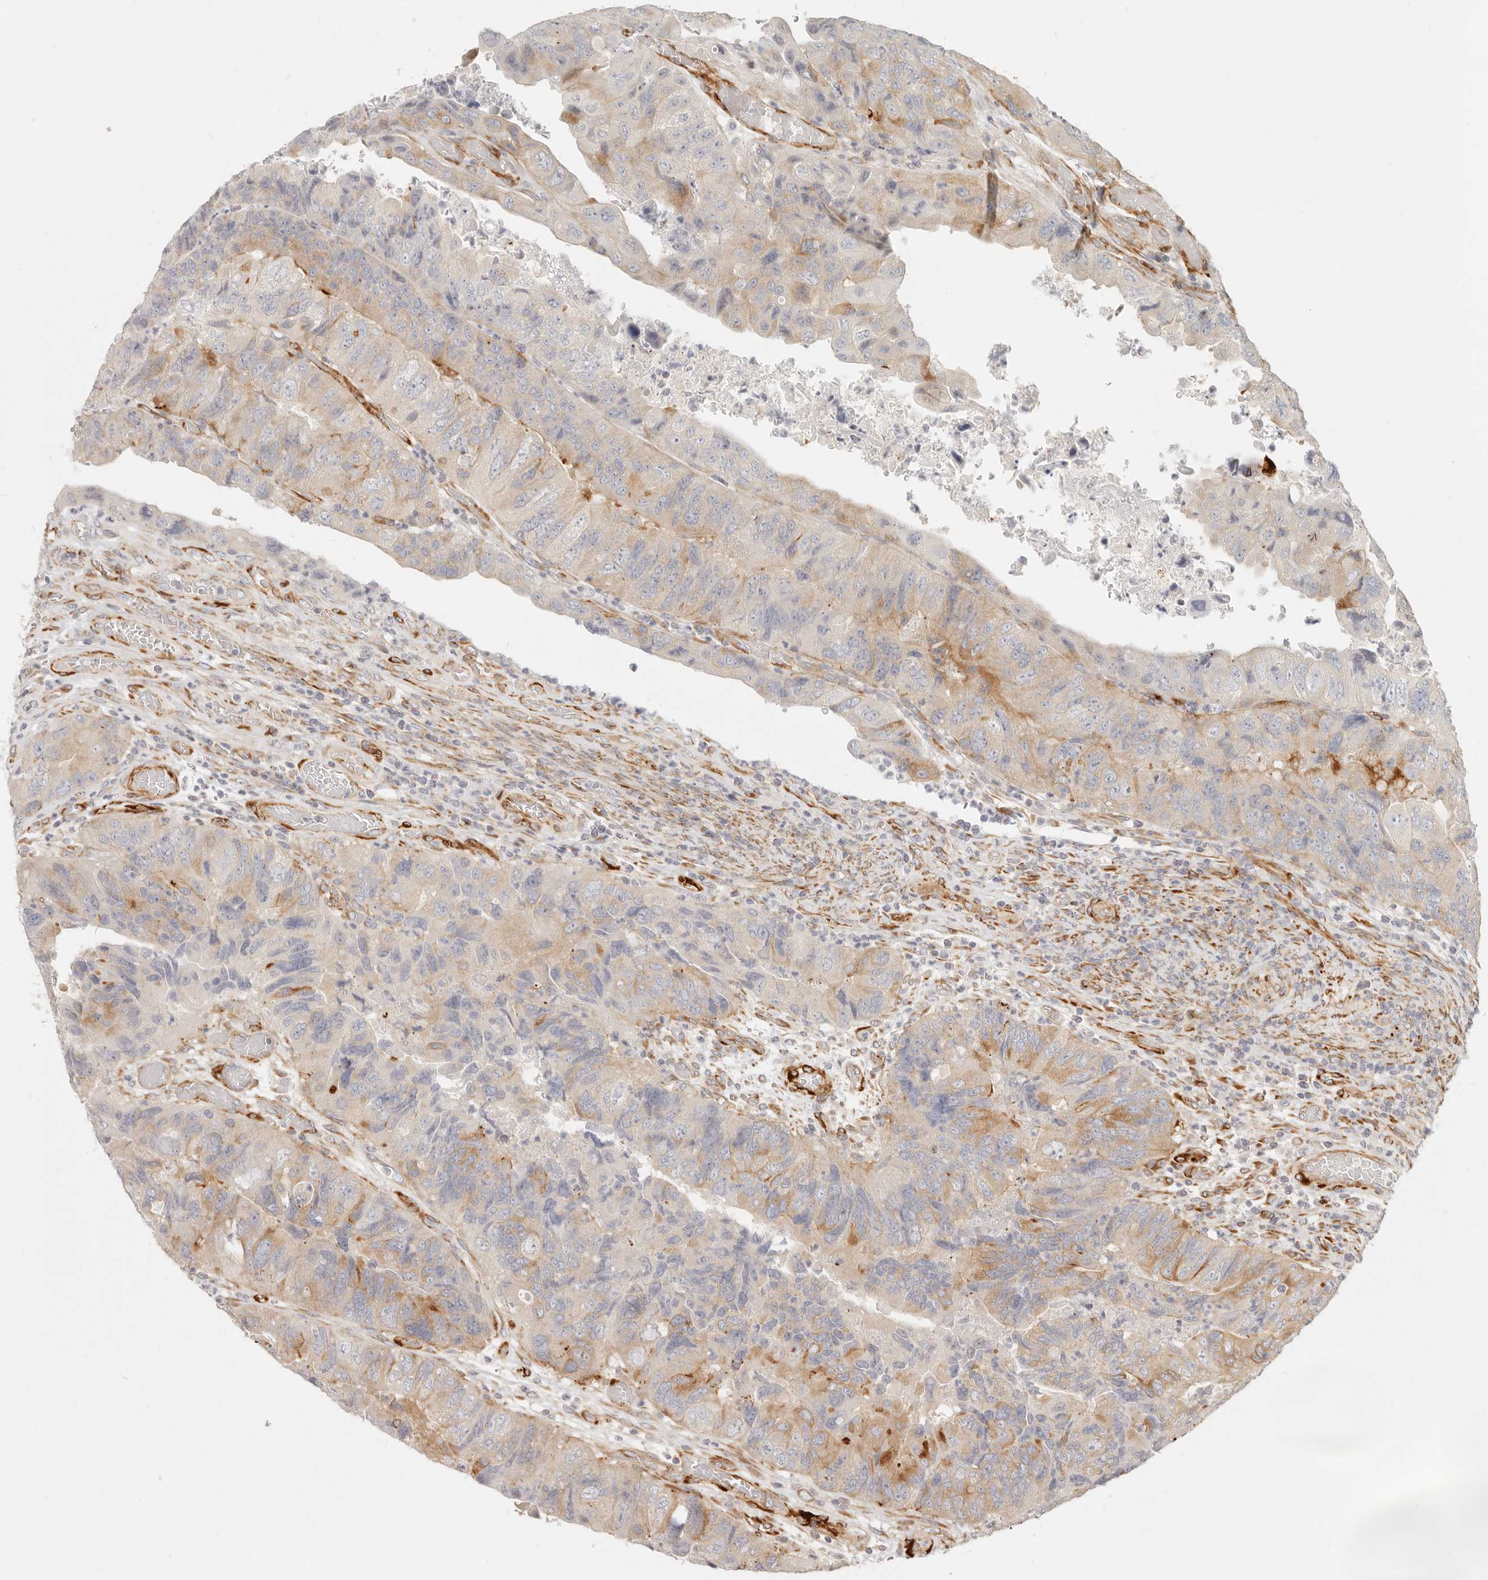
{"staining": {"intensity": "moderate", "quantity": "<25%", "location": "cytoplasmic/membranous"}, "tissue": "colorectal cancer", "cell_type": "Tumor cells", "image_type": "cancer", "snomed": [{"axis": "morphology", "description": "Adenocarcinoma, NOS"}, {"axis": "topography", "description": "Rectum"}], "caption": "Tumor cells exhibit low levels of moderate cytoplasmic/membranous expression in approximately <25% of cells in human colorectal cancer (adenocarcinoma).", "gene": "SASS6", "patient": {"sex": "male", "age": 63}}